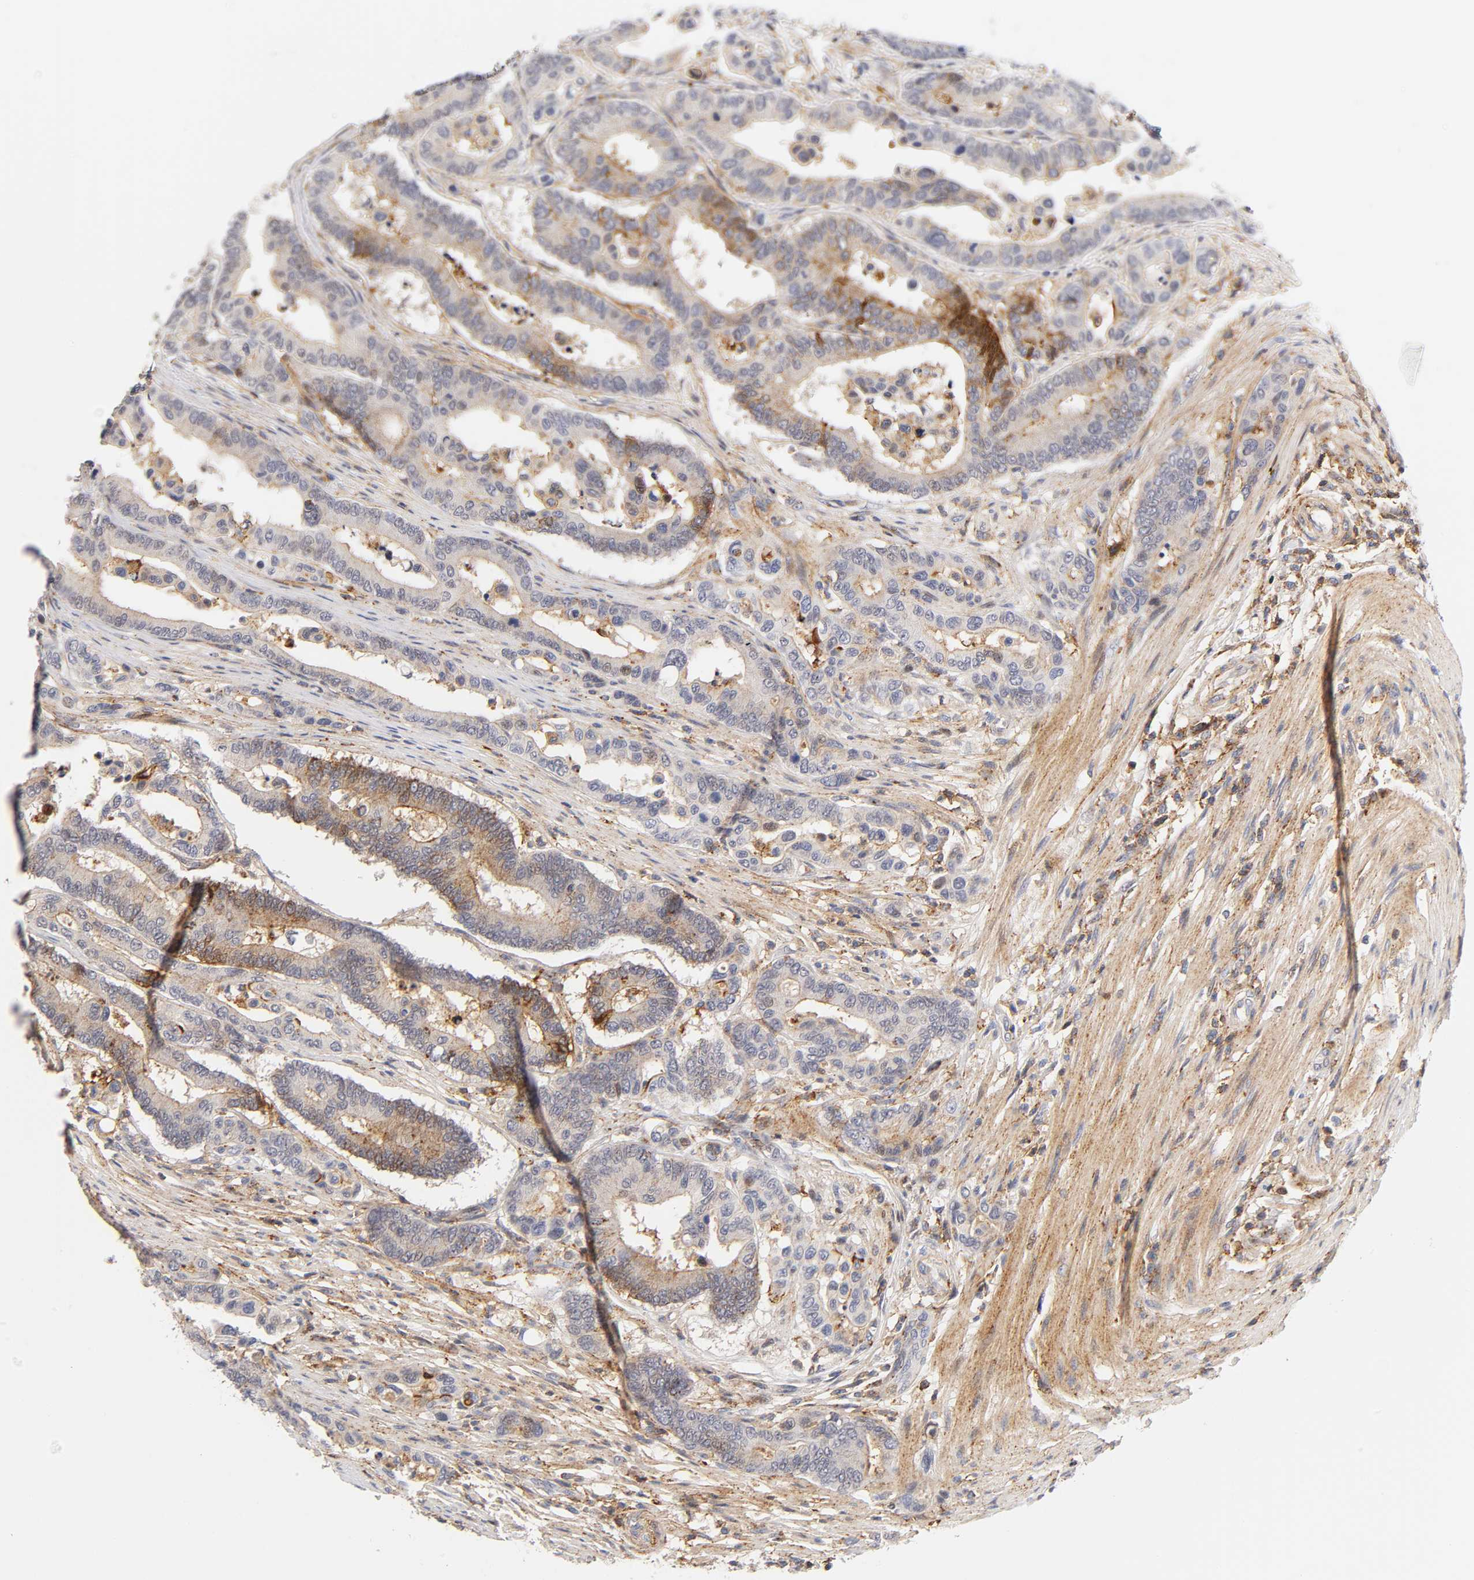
{"staining": {"intensity": "weak", "quantity": "25%-75%", "location": "cytoplasmic/membranous"}, "tissue": "colorectal cancer", "cell_type": "Tumor cells", "image_type": "cancer", "snomed": [{"axis": "morphology", "description": "Normal tissue, NOS"}, {"axis": "morphology", "description": "Adenocarcinoma, NOS"}, {"axis": "topography", "description": "Colon"}], "caption": "DAB immunohistochemical staining of human adenocarcinoma (colorectal) demonstrates weak cytoplasmic/membranous protein expression in approximately 25%-75% of tumor cells. The staining was performed using DAB (3,3'-diaminobenzidine) to visualize the protein expression in brown, while the nuclei were stained in blue with hematoxylin (Magnification: 20x).", "gene": "ANXA7", "patient": {"sex": "male", "age": 82}}